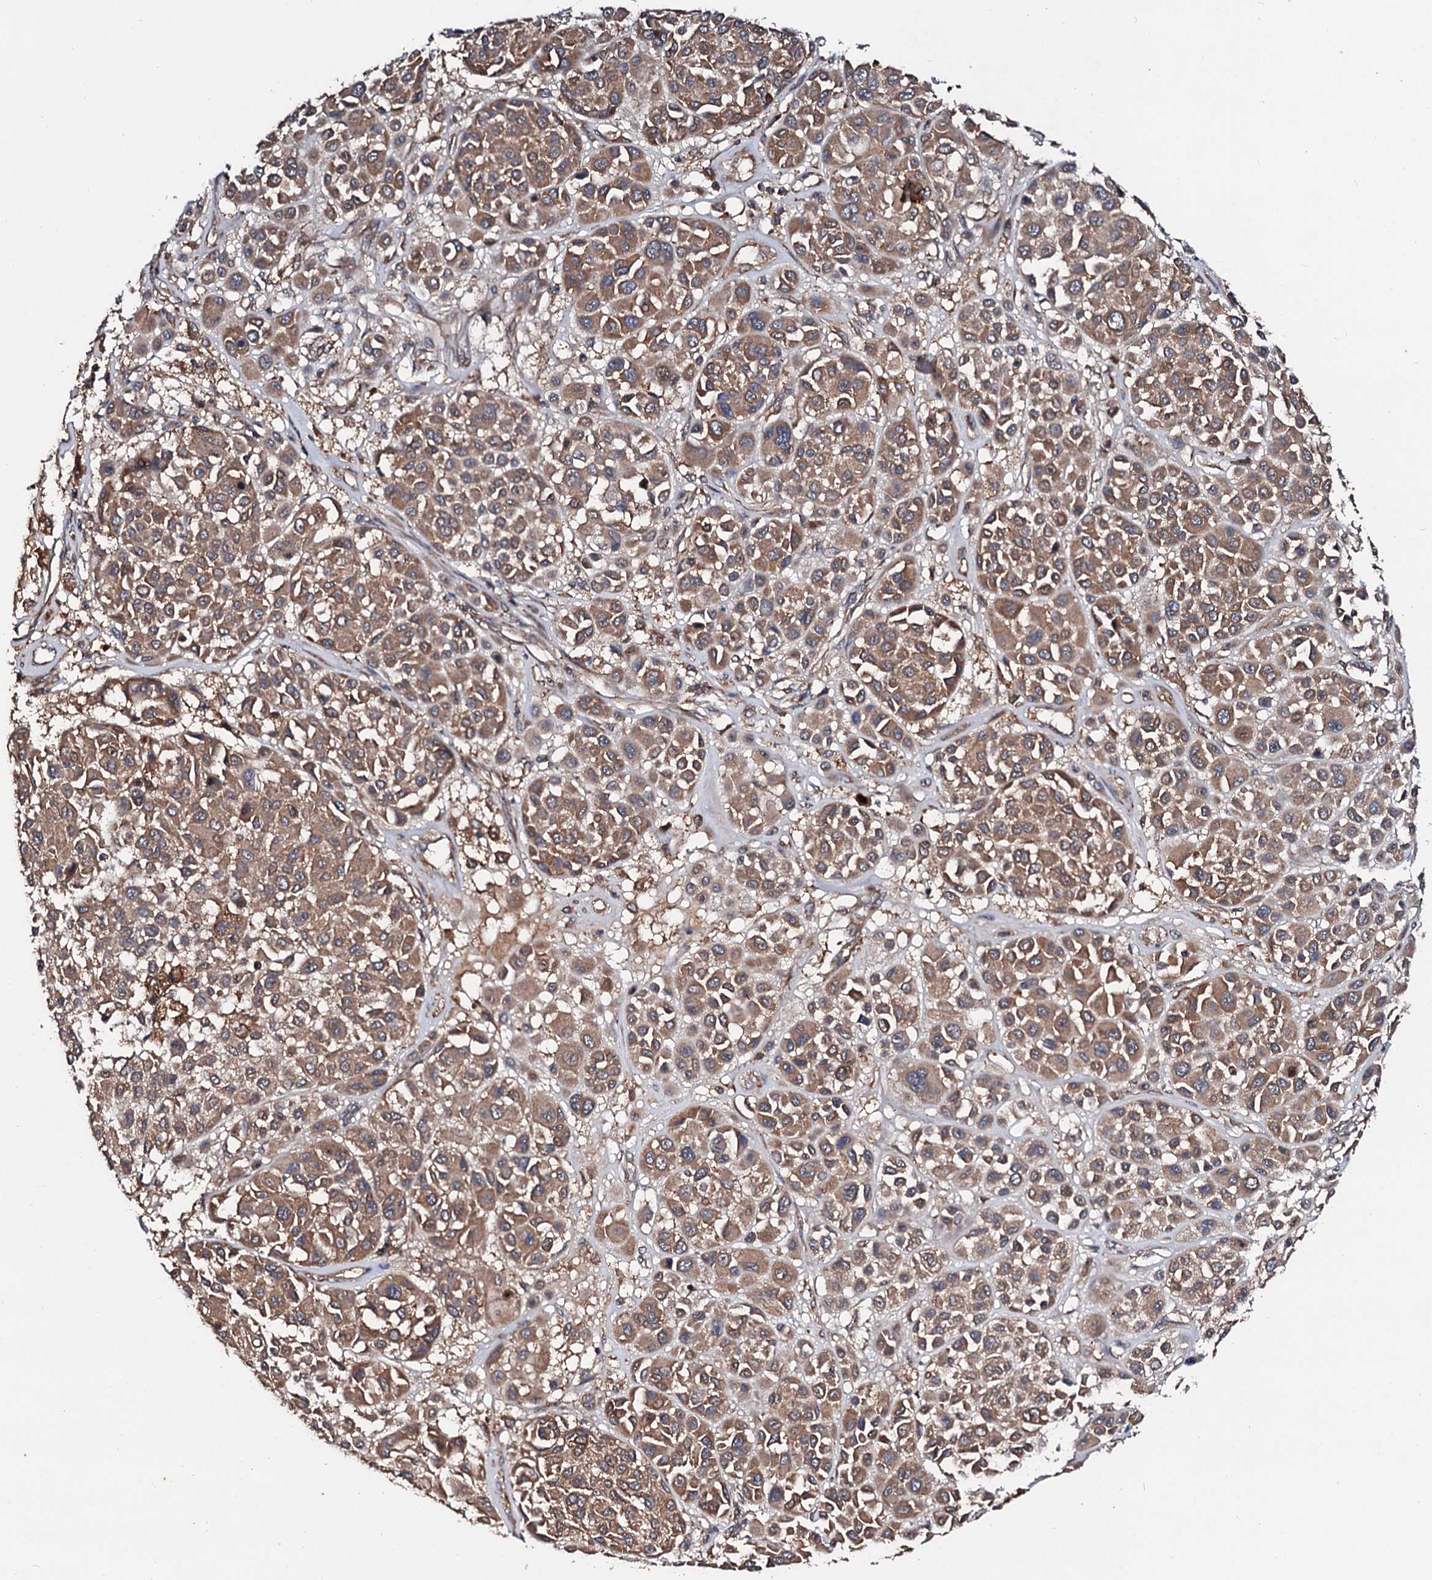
{"staining": {"intensity": "moderate", "quantity": ">75%", "location": "cytoplasmic/membranous"}, "tissue": "melanoma", "cell_type": "Tumor cells", "image_type": "cancer", "snomed": [{"axis": "morphology", "description": "Malignant melanoma, Metastatic site"}, {"axis": "topography", "description": "Soft tissue"}], "caption": "Melanoma stained for a protein exhibits moderate cytoplasmic/membranous positivity in tumor cells. (Brightfield microscopy of DAB IHC at high magnification).", "gene": "EXTL1", "patient": {"sex": "male", "age": 41}}